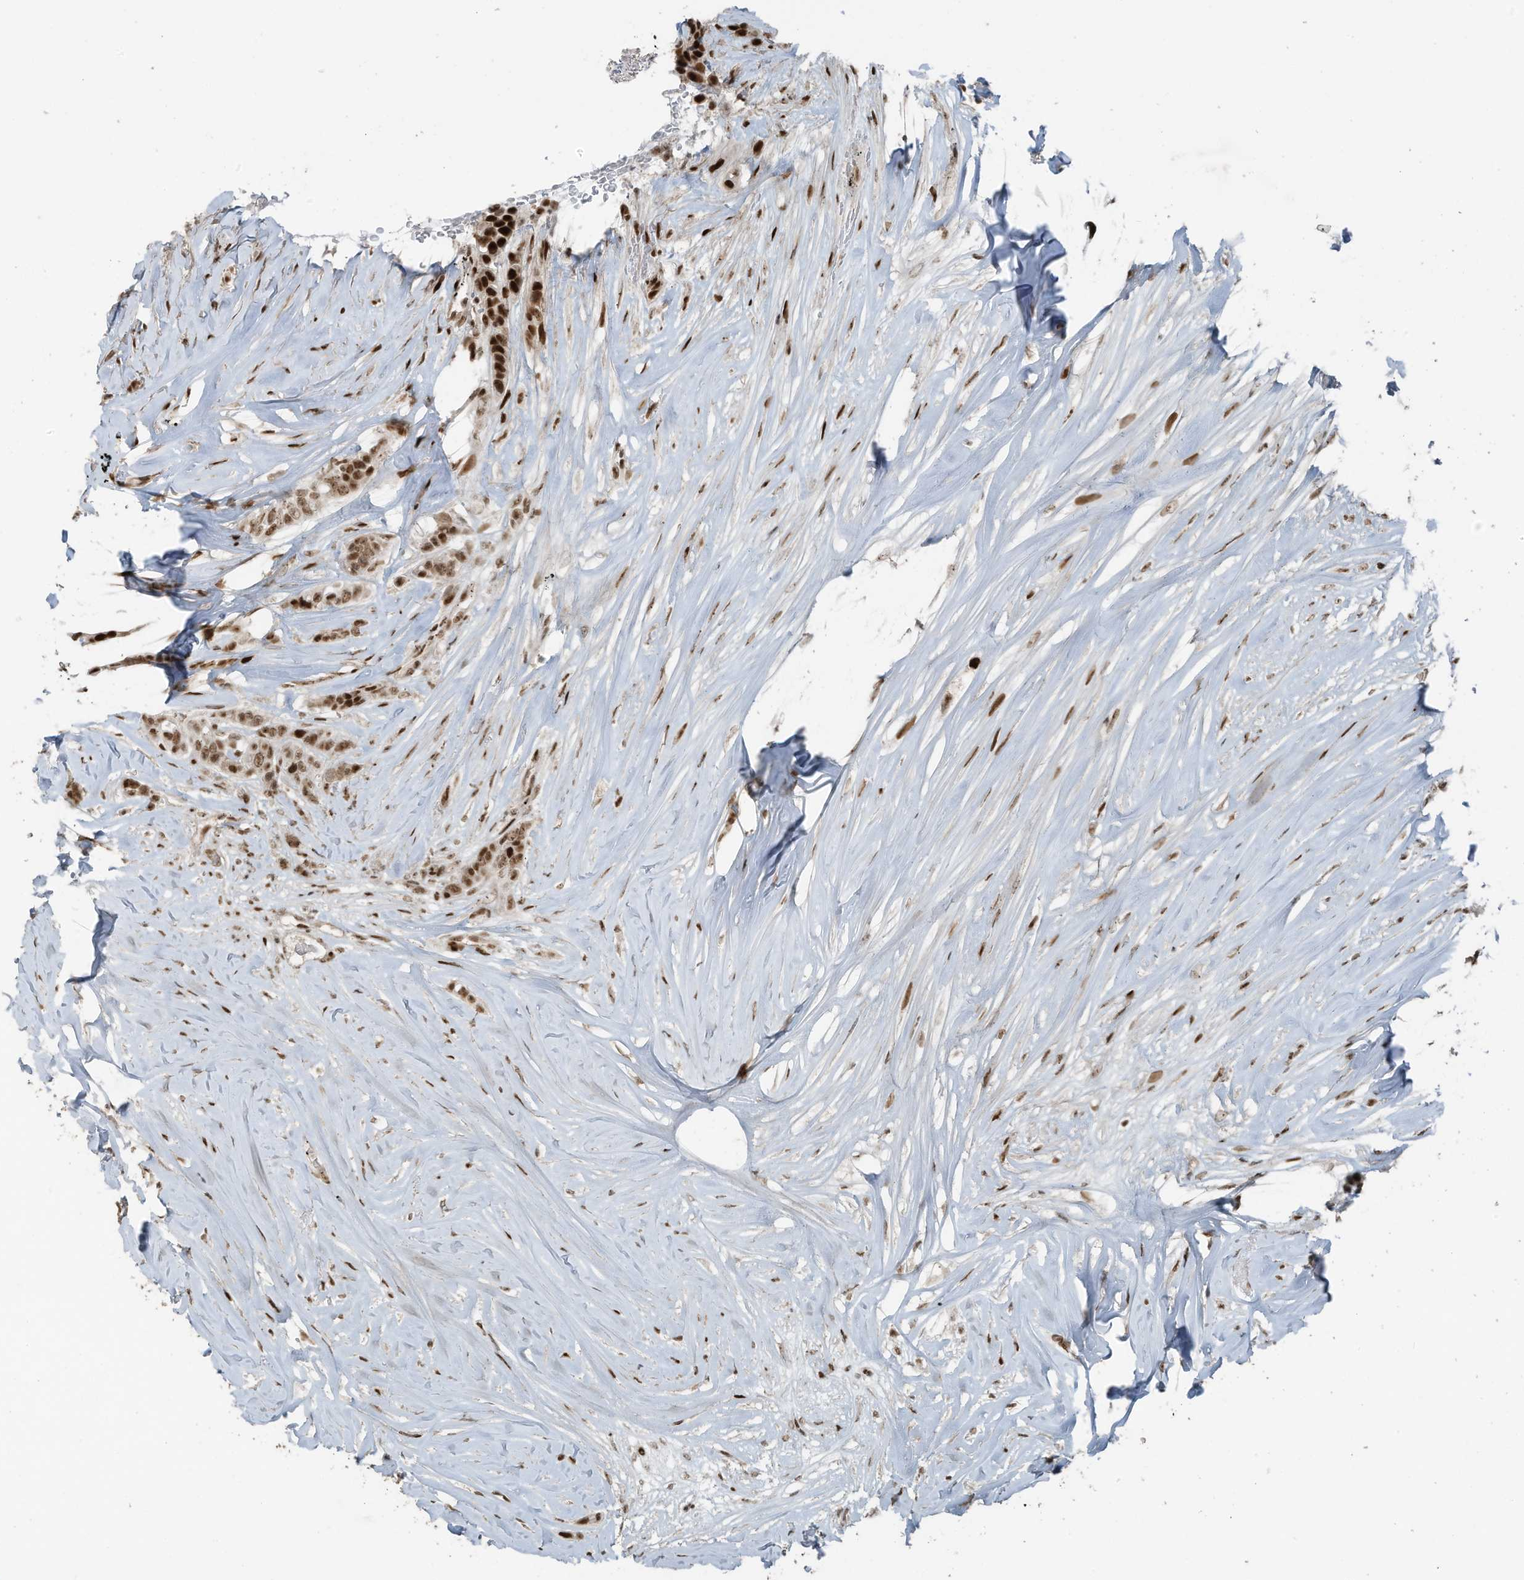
{"staining": {"intensity": "moderate", "quantity": ">75%", "location": "nuclear"}, "tissue": "breast cancer", "cell_type": "Tumor cells", "image_type": "cancer", "snomed": [{"axis": "morphology", "description": "Lobular carcinoma"}, {"axis": "topography", "description": "Breast"}], "caption": "Breast lobular carcinoma tissue reveals moderate nuclear staining in about >75% of tumor cells, visualized by immunohistochemistry.", "gene": "PCNP", "patient": {"sex": "female", "age": 51}}